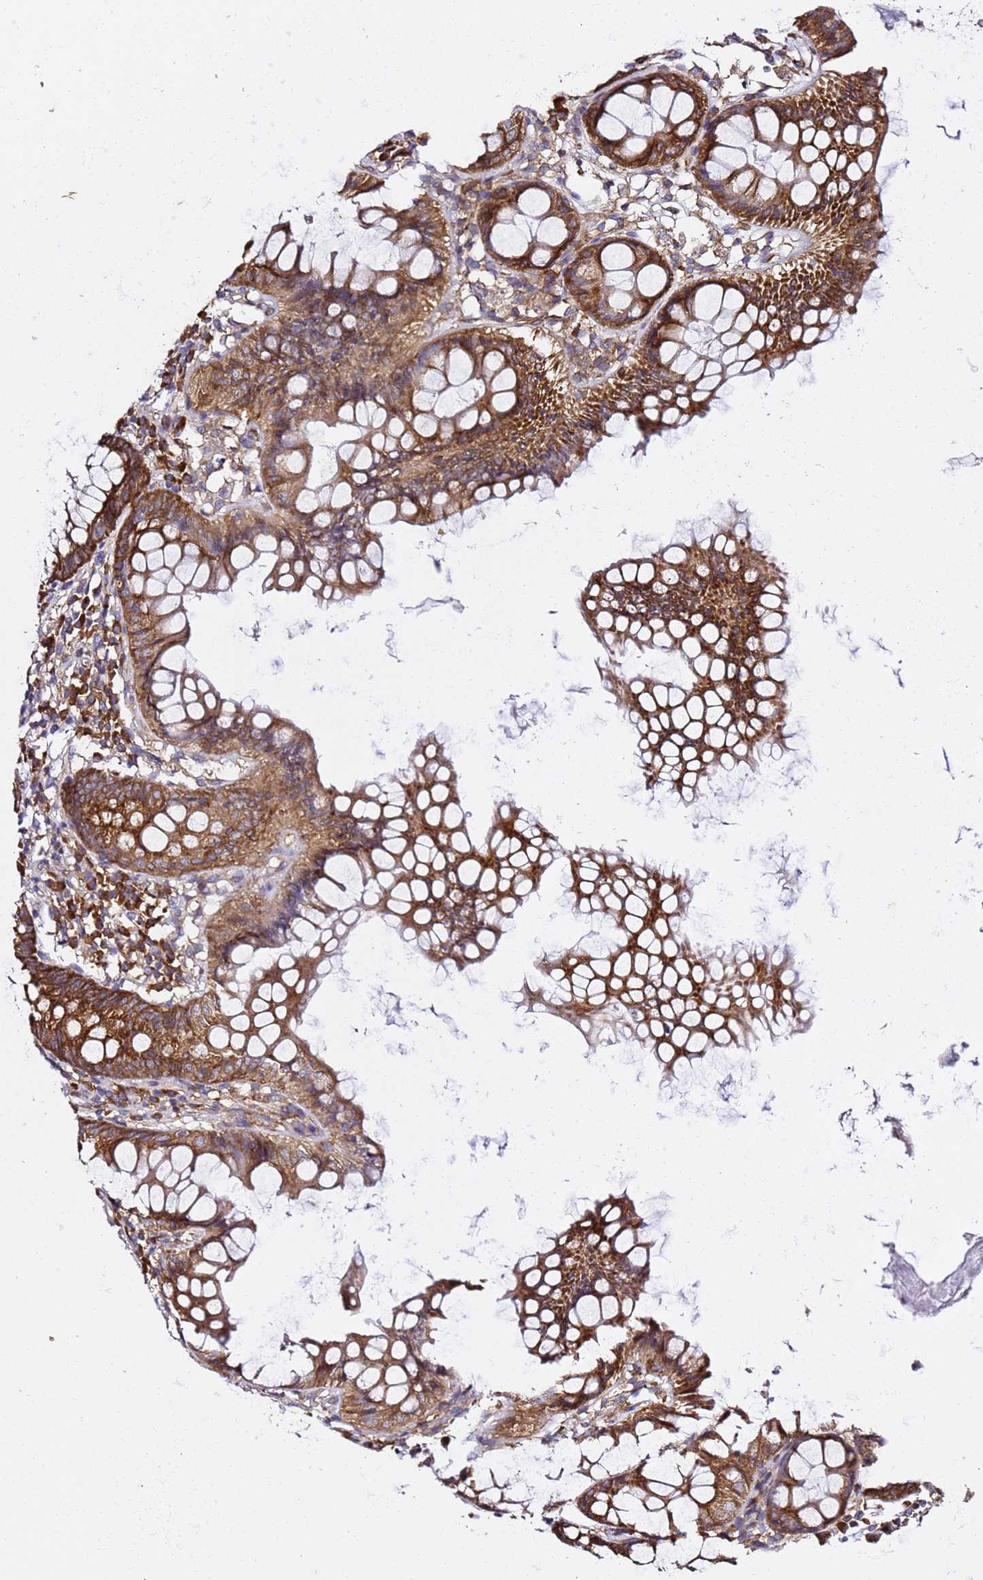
{"staining": {"intensity": "strong", "quantity": ">75%", "location": "cytoplasmic/membranous"}, "tissue": "colon", "cell_type": "Endothelial cells", "image_type": "normal", "snomed": [{"axis": "morphology", "description": "Normal tissue, NOS"}, {"axis": "topography", "description": "Colon"}], "caption": "Immunohistochemistry (IHC) staining of unremarkable colon, which displays high levels of strong cytoplasmic/membranous staining in about >75% of endothelial cells indicating strong cytoplasmic/membranous protein staining. The staining was performed using DAB (3,3'-diaminobenzidine) (brown) for protein detection and nuclei were counterstained in hematoxylin (blue).", "gene": "TPST1", "patient": {"sex": "female", "age": 84}}